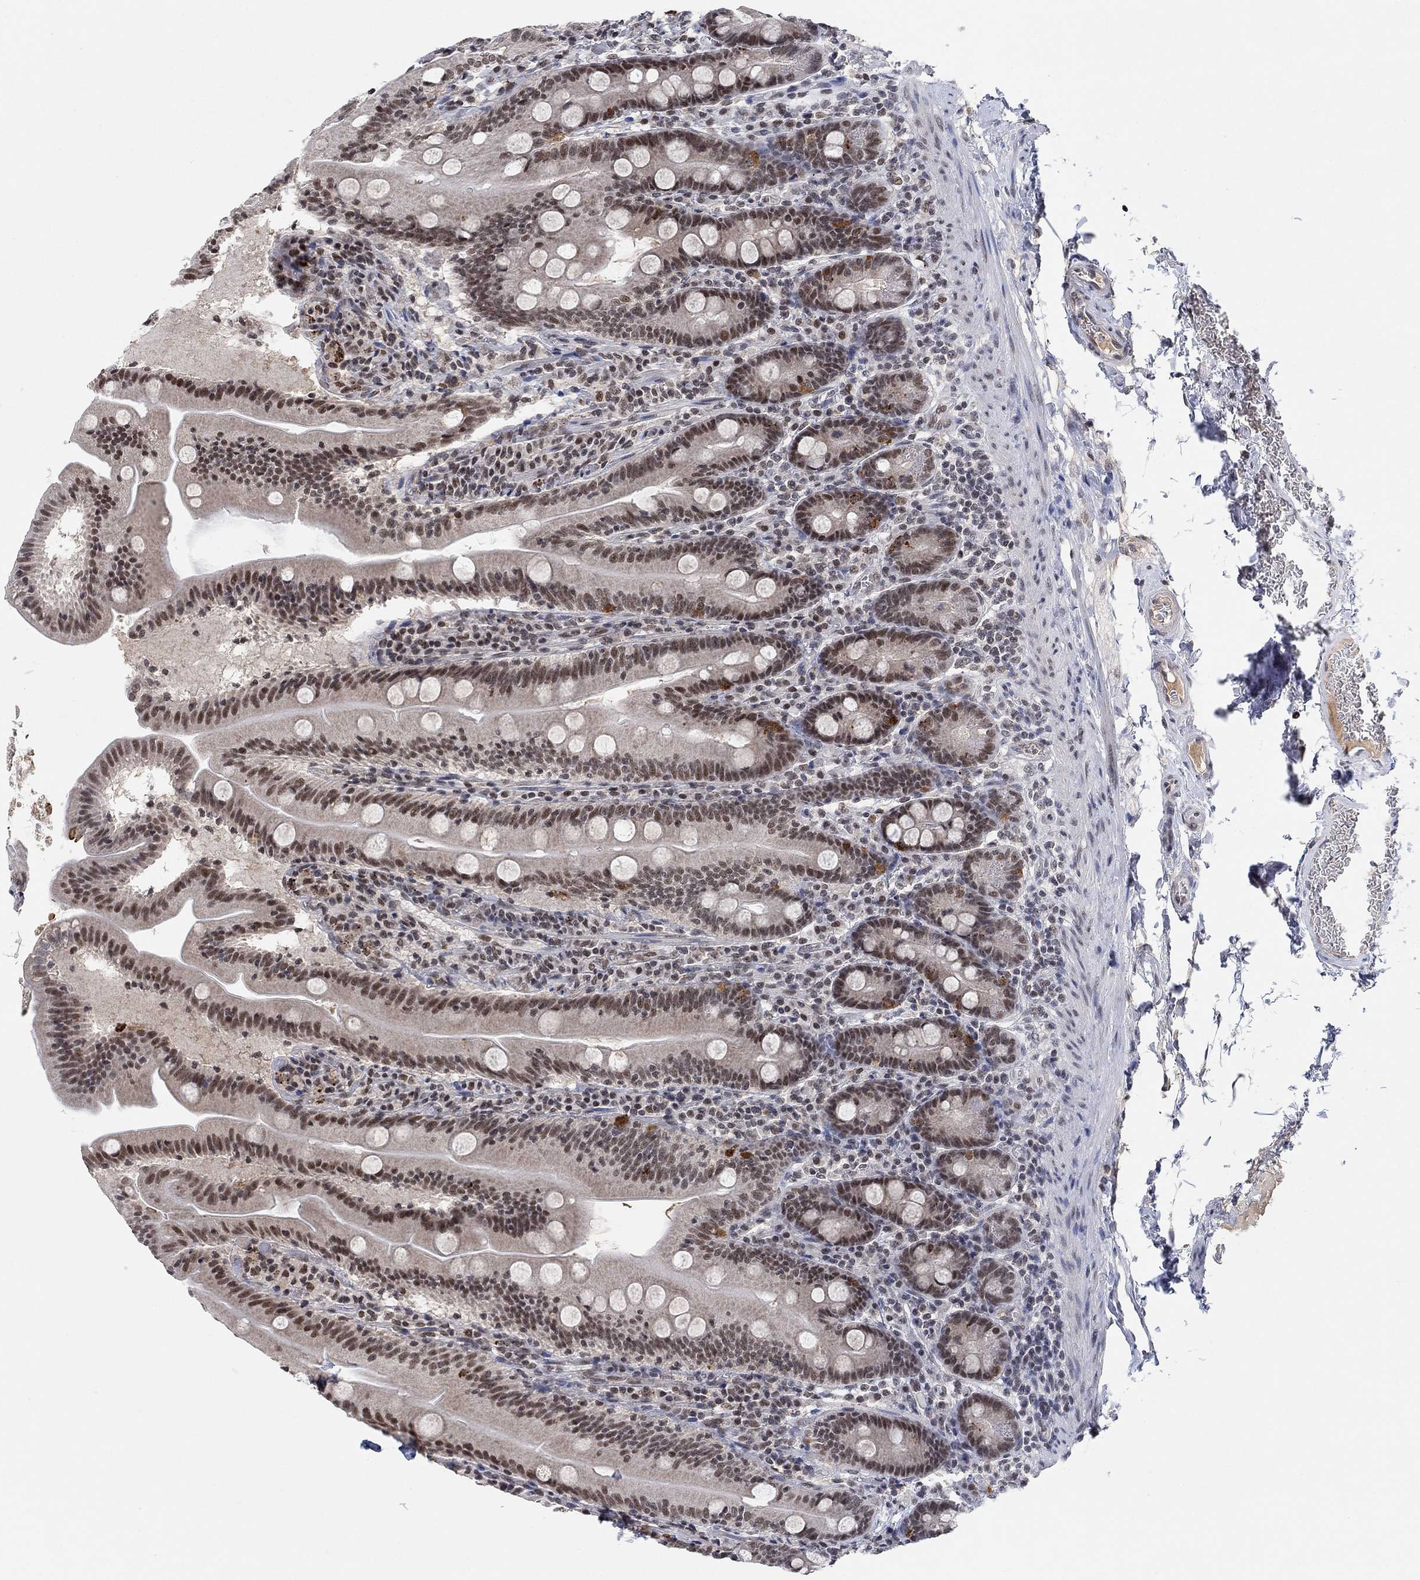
{"staining": {"intensity": "strong", "quantity": "25%-75%", "location": "nuclear"}, "tissue": "small intestine", "cell_type": "Glandular cells", "image_type": "normal", "snomed": [{"axis": "morphology", "description": "Normal tissue, NOS"}, {"axis": "topography", "description": "Small intestine"}], "caption": "Human small intestine stained with a protein marker reveals strong staining in glandular cells.", "gene": "THAP8", "patient": {"sex": "male", "age": 37}}